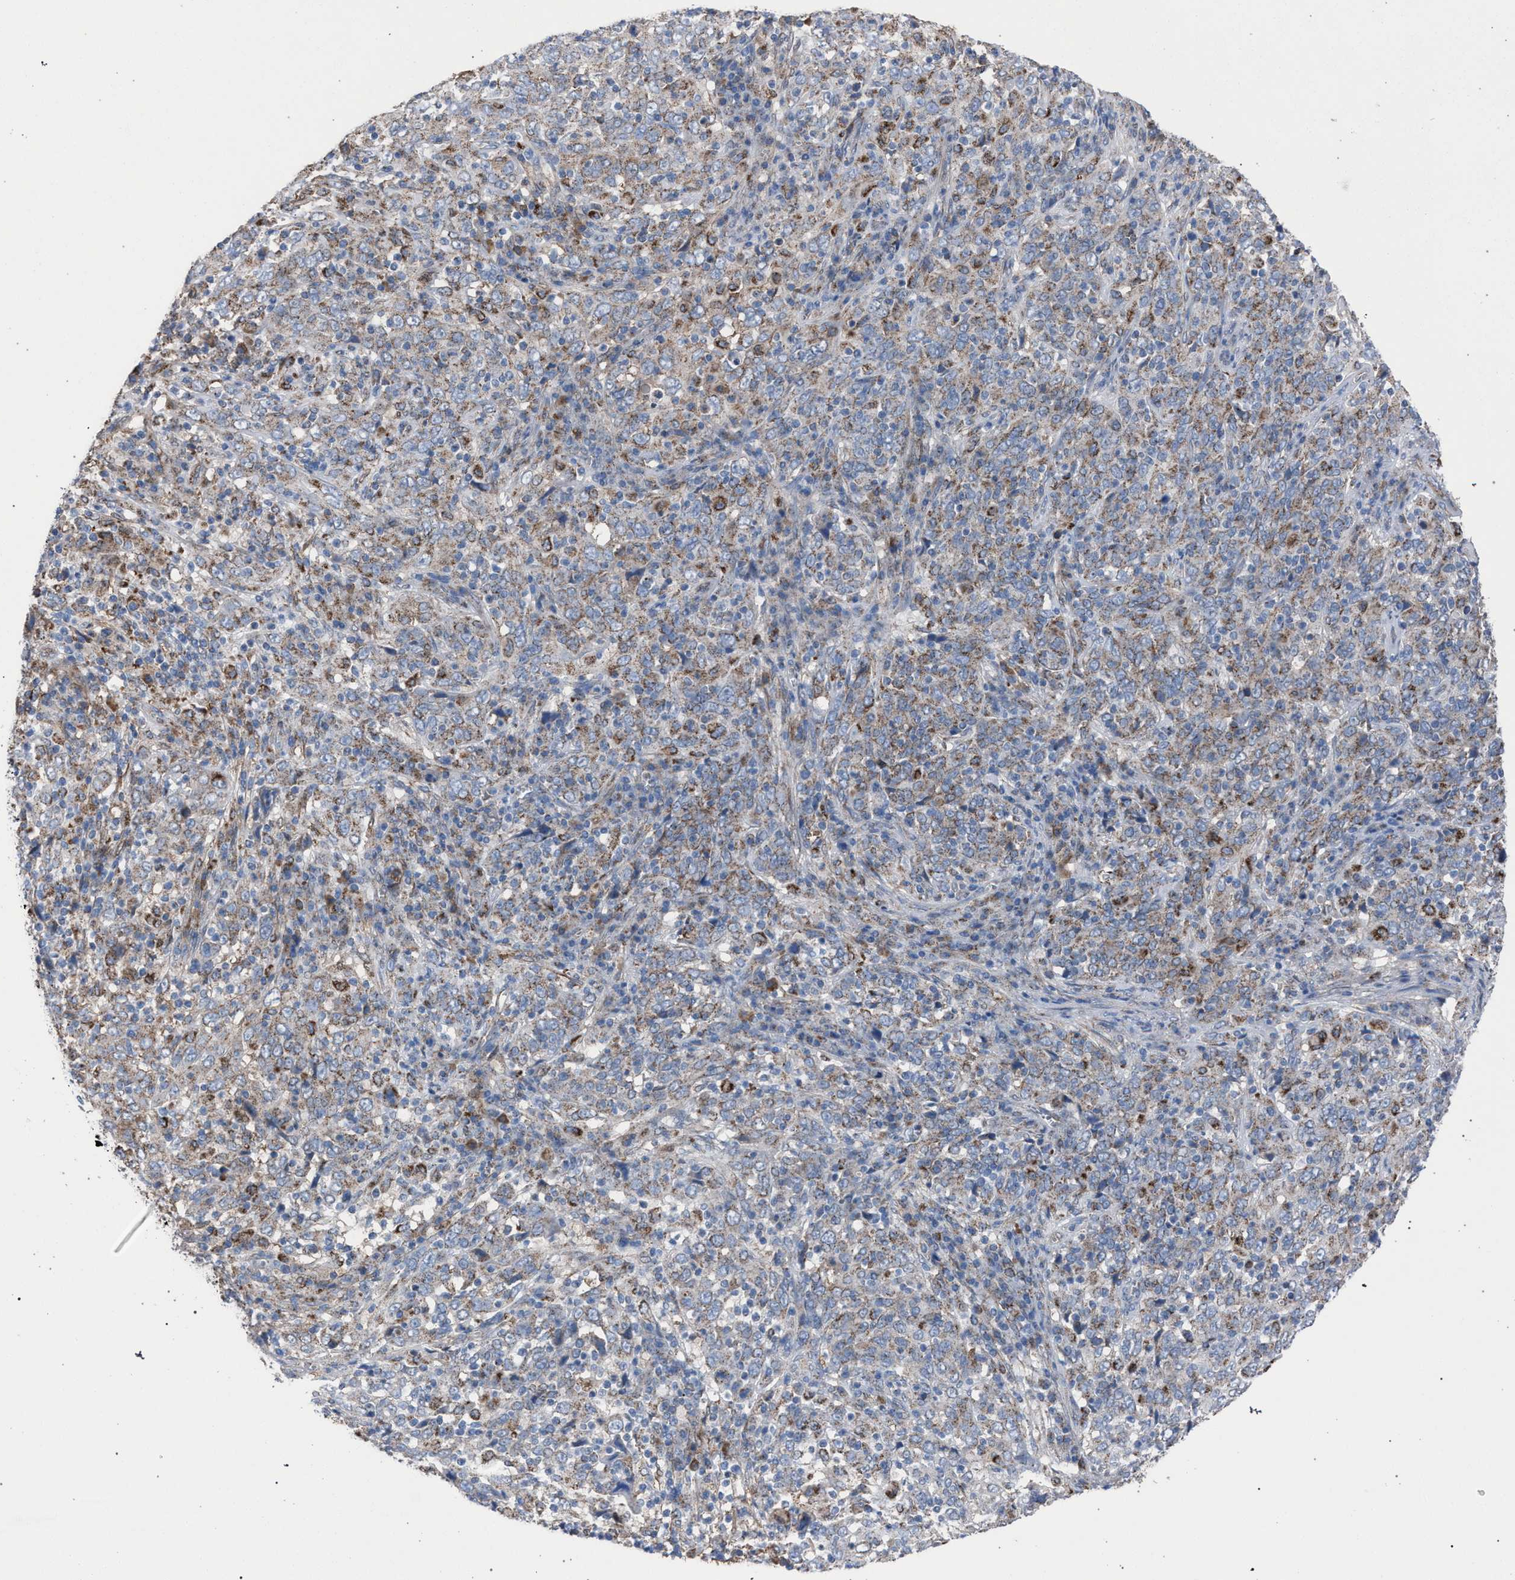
{"staining": {"intensity": "weak", "quantity": ">75%", "location": "cytoplasmic/membranous"}, "tissue": "cervical cancer", "cell_type": "Tumor cells", "image_type": "cancer", "snomed": [{"axis": "morphology", "description": "Squamous cell carcinoma, NOS"}, {"axis": "topography", "description": "Cervix"}], "caption": "Cervical cancer stained for a protein reveals weak cytoplasmic/membranous positivity in tumor cells. The protein of interest is stained brown, and the nuclei are stained in blue (DAB IHC with brightfield microscopy, high magnification).", "gene": "HSD17B4", "patient": {"sex": "female", "age": 46}}